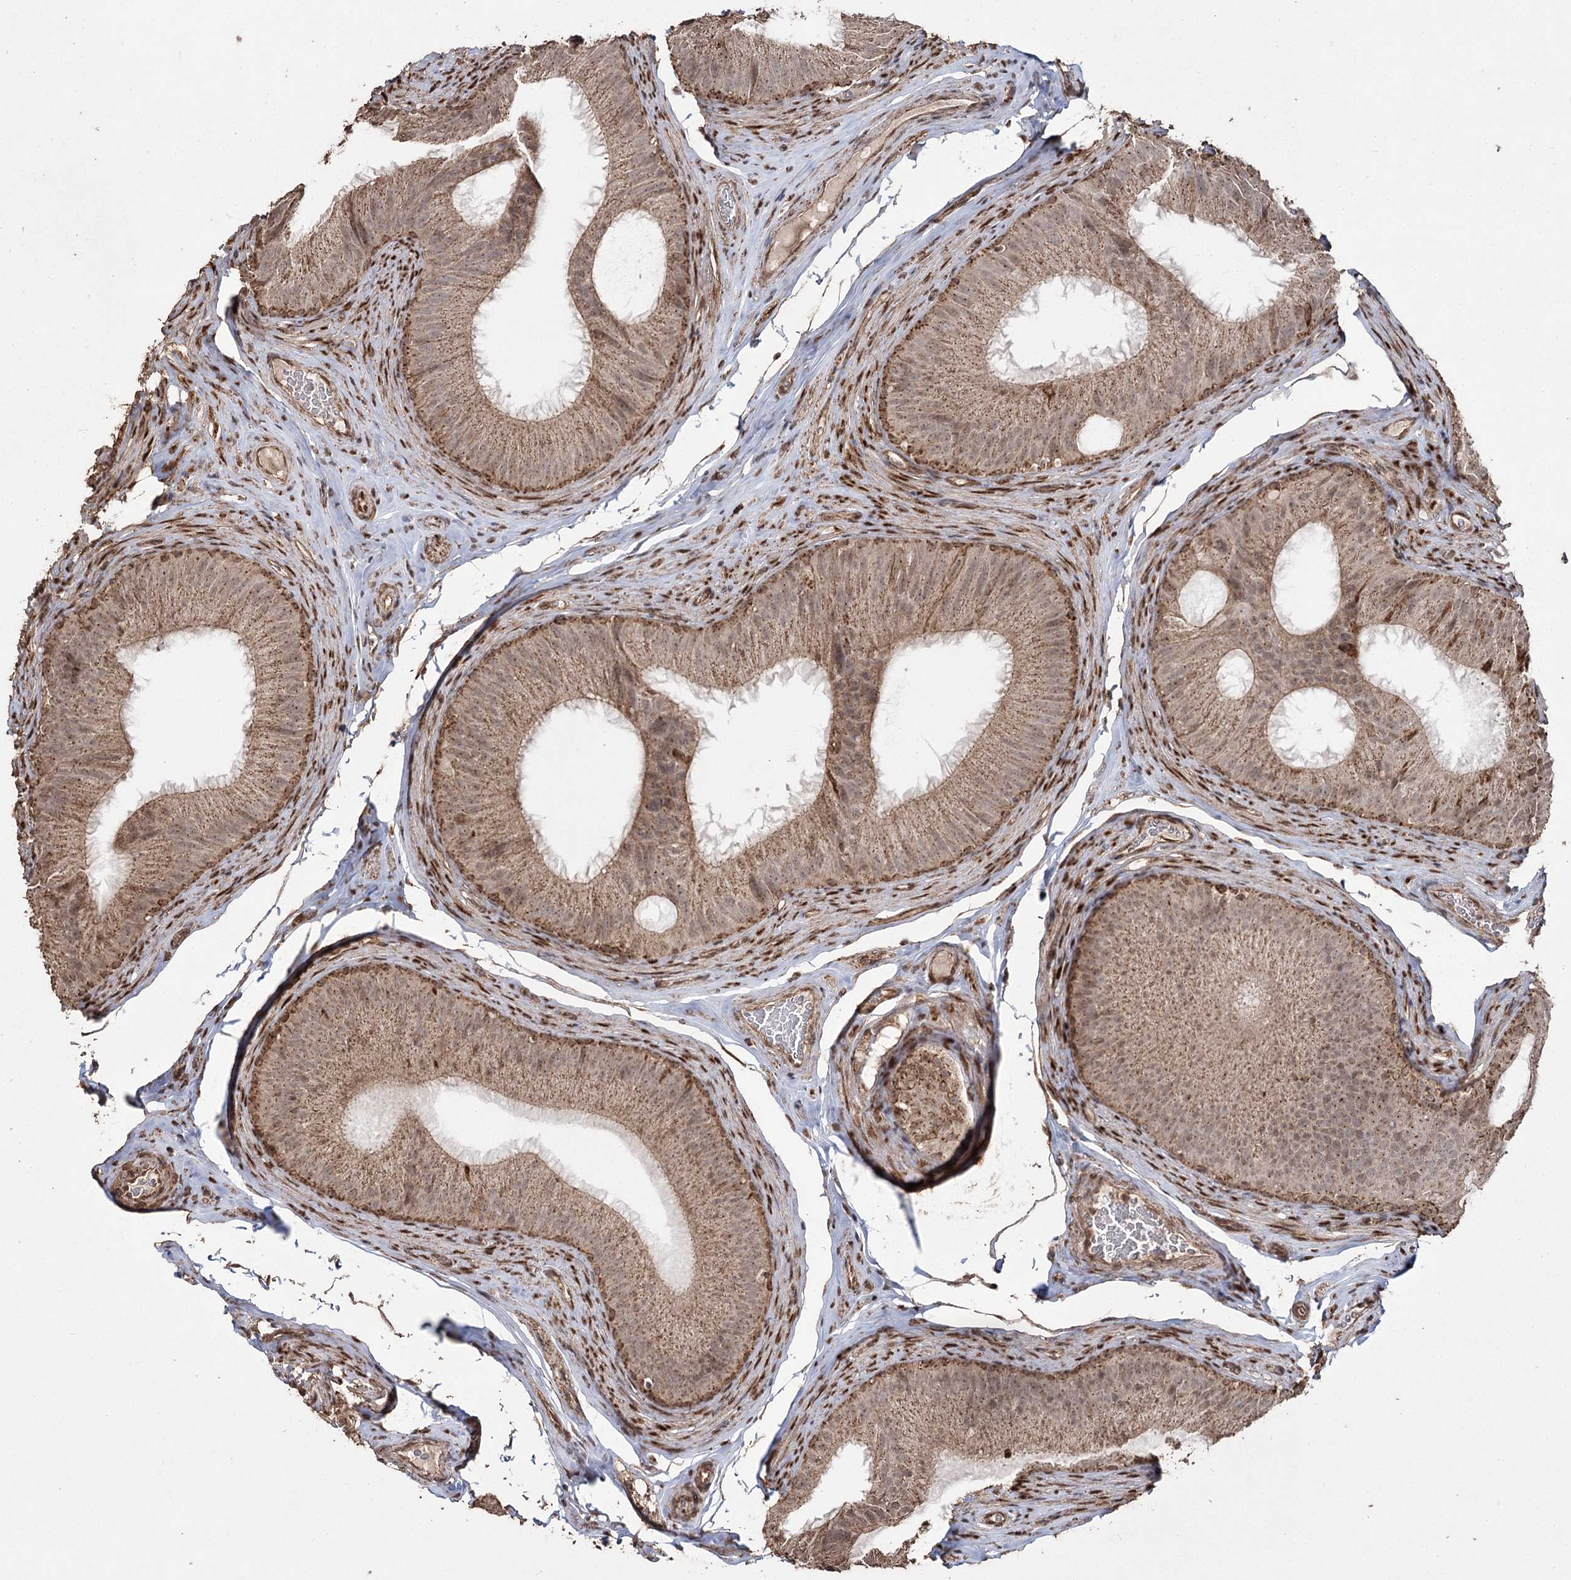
{"staining": {"intensity": "moderate", "quantity": ">75%", "location": "cytoplasmic/membranous"}, "tissue": "epididymis", "cell_type": "Glandular cells", "image_type": "normal", "snomed": [{"axis": "morphology", "description": "Normal tissue, NOS"}, {"axis": "topography", "description": "Epididymis"}], "caption": "Immunohistochemistry (IHC) photomicrograph of benign human epididymis stained for a protein (brown), which displays medium levels of moderate cytoplasmic/membranous positivity in approximately >75% of glandular cells.", "gene": "SLF2", "patient": {"sex": "male", "age": 34}}